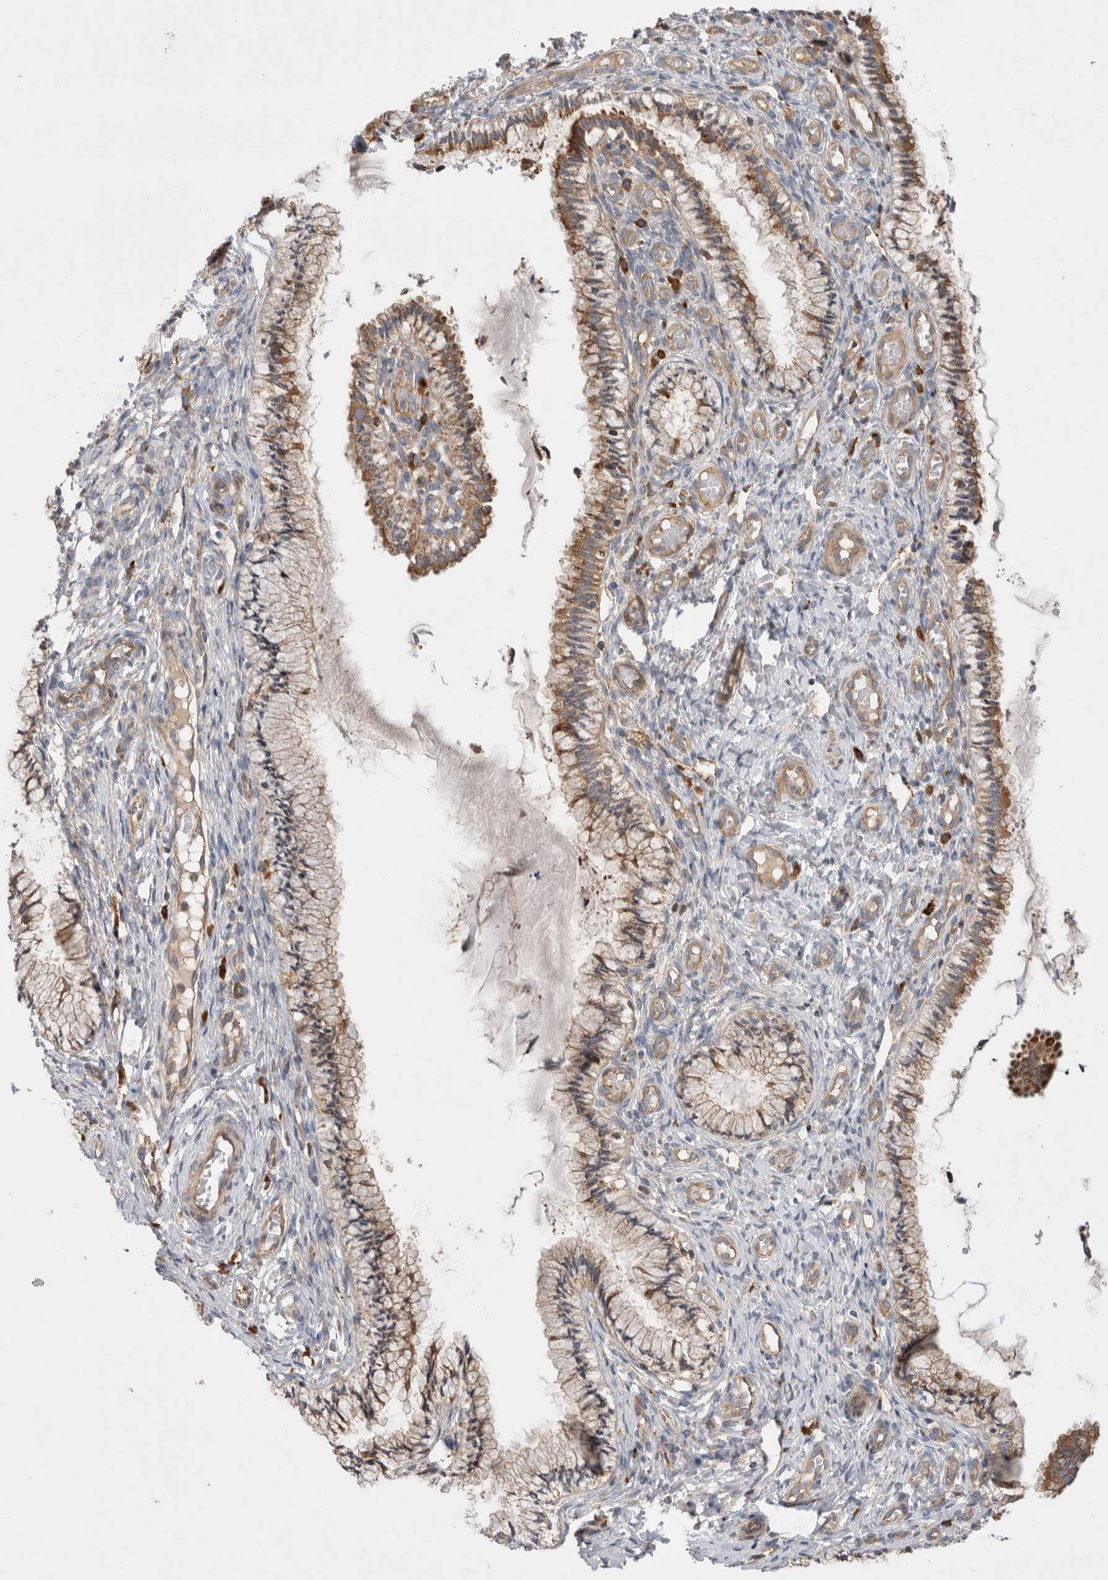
{"staining": {"intensity": "moderate", "quantity": ">75%", "location": "cytoplasmic/membranous"}, "tissue": "cervix", "cell_type": "Glandular cells", "image_type": "normal", "snomed": [{"axis": "morphology", "description": "Normal tissue, NOS"}, {"axis": "topography", "description": "Cervix"}], "caption": "Cervix stained with a protein marker reveals moderate staining in glandular cells.", "gene": "PDCD10", "patient": {"sex": "female", "age": 27}}